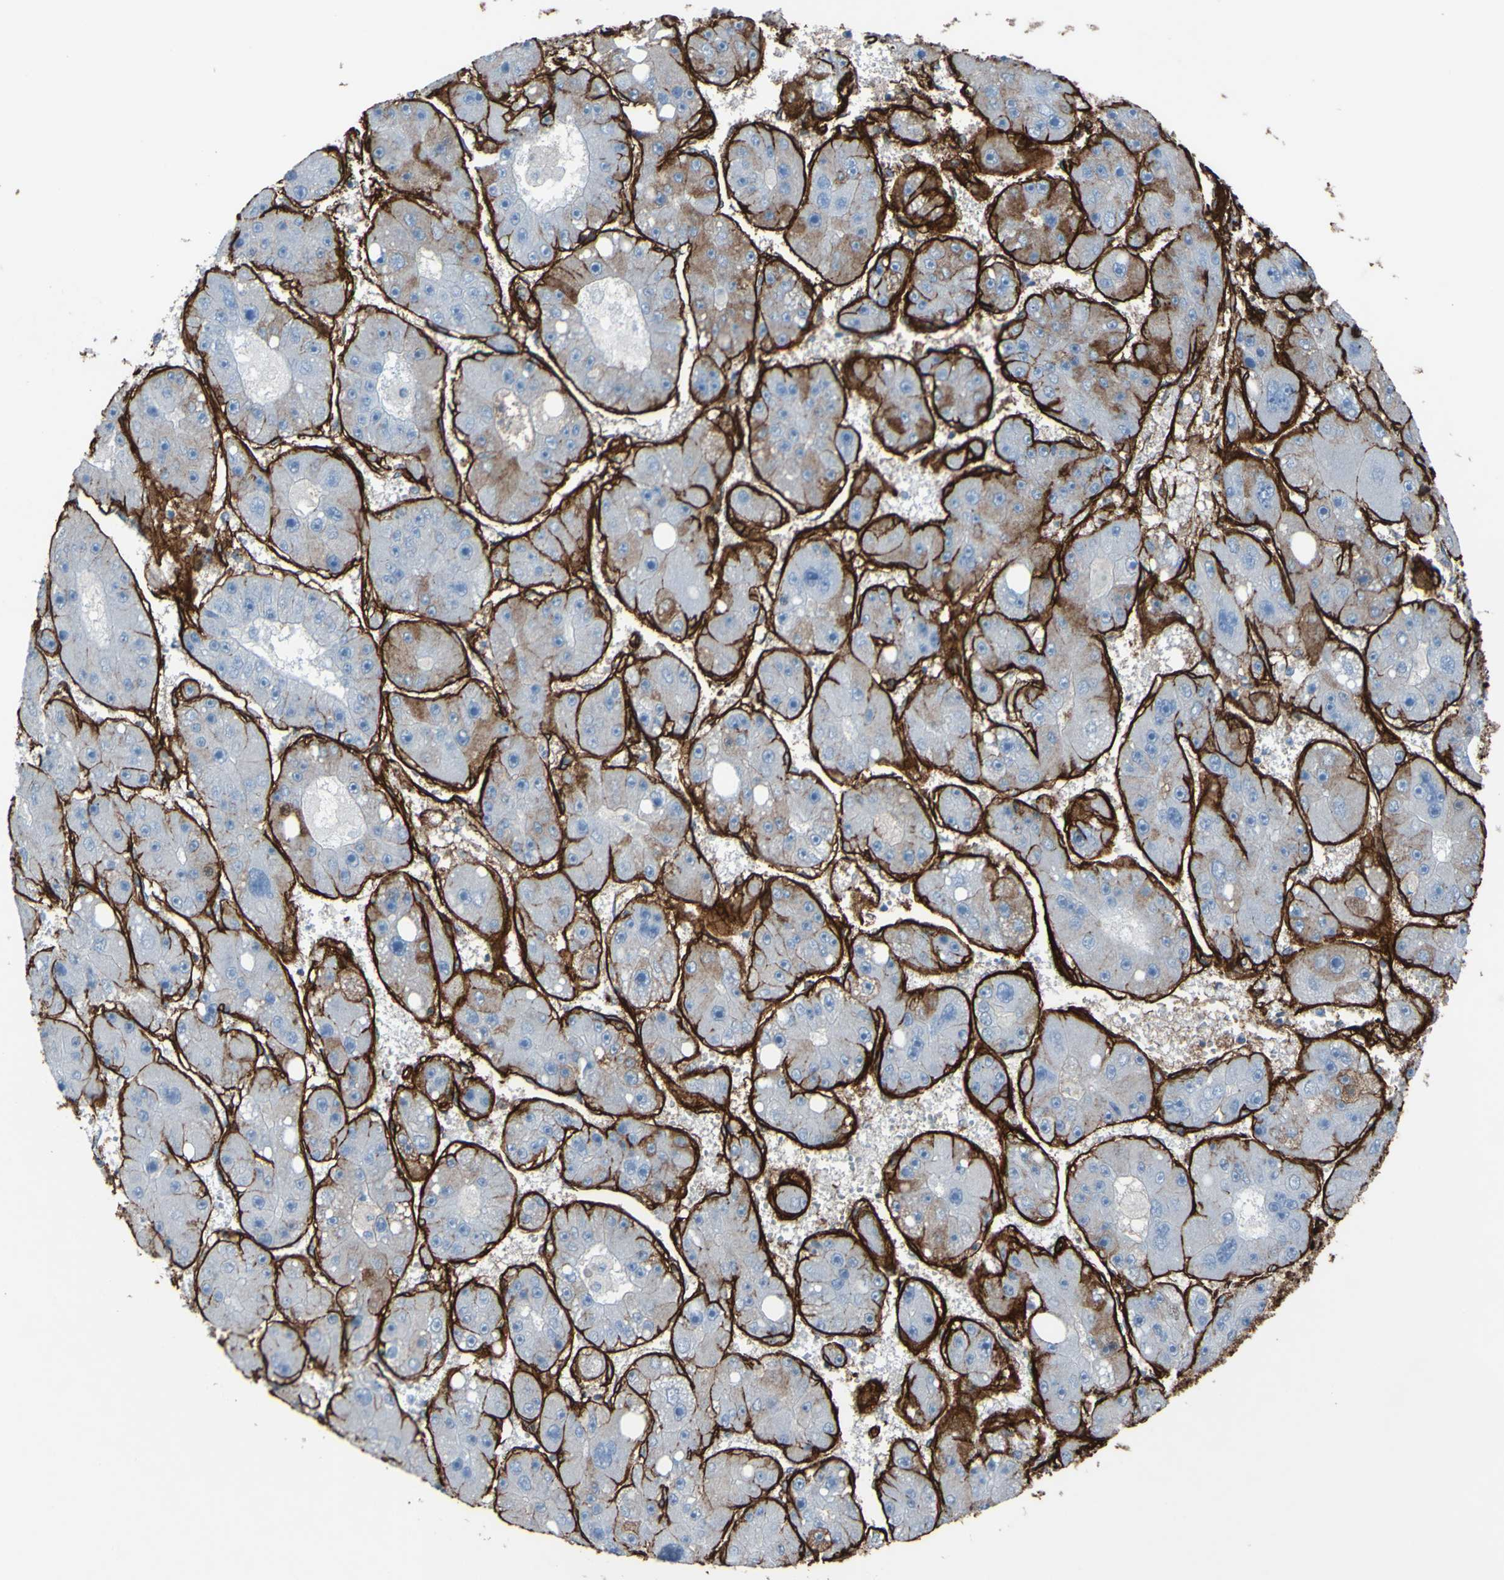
{"staining": {"intensity": "negative", "quantity": "none", "location": "none"}, "tissue": "liver cancer", "cell_type": "Tumor cells", "image_type": "cancer", "snomed": [{"axis": "morphology", "description": "Carcinoma, Hepatocellular, NOS"}, {"axis": "topography", "description": "Liver"}], "caption": "Immunohistochemistry photomicrograph of hepatocellular carcinoma (liver) stained for a protein (brown), which displays no positivity in tumor cells.", "gene": "COL4A2", "patient": {"sex": "female", "age": 61}}